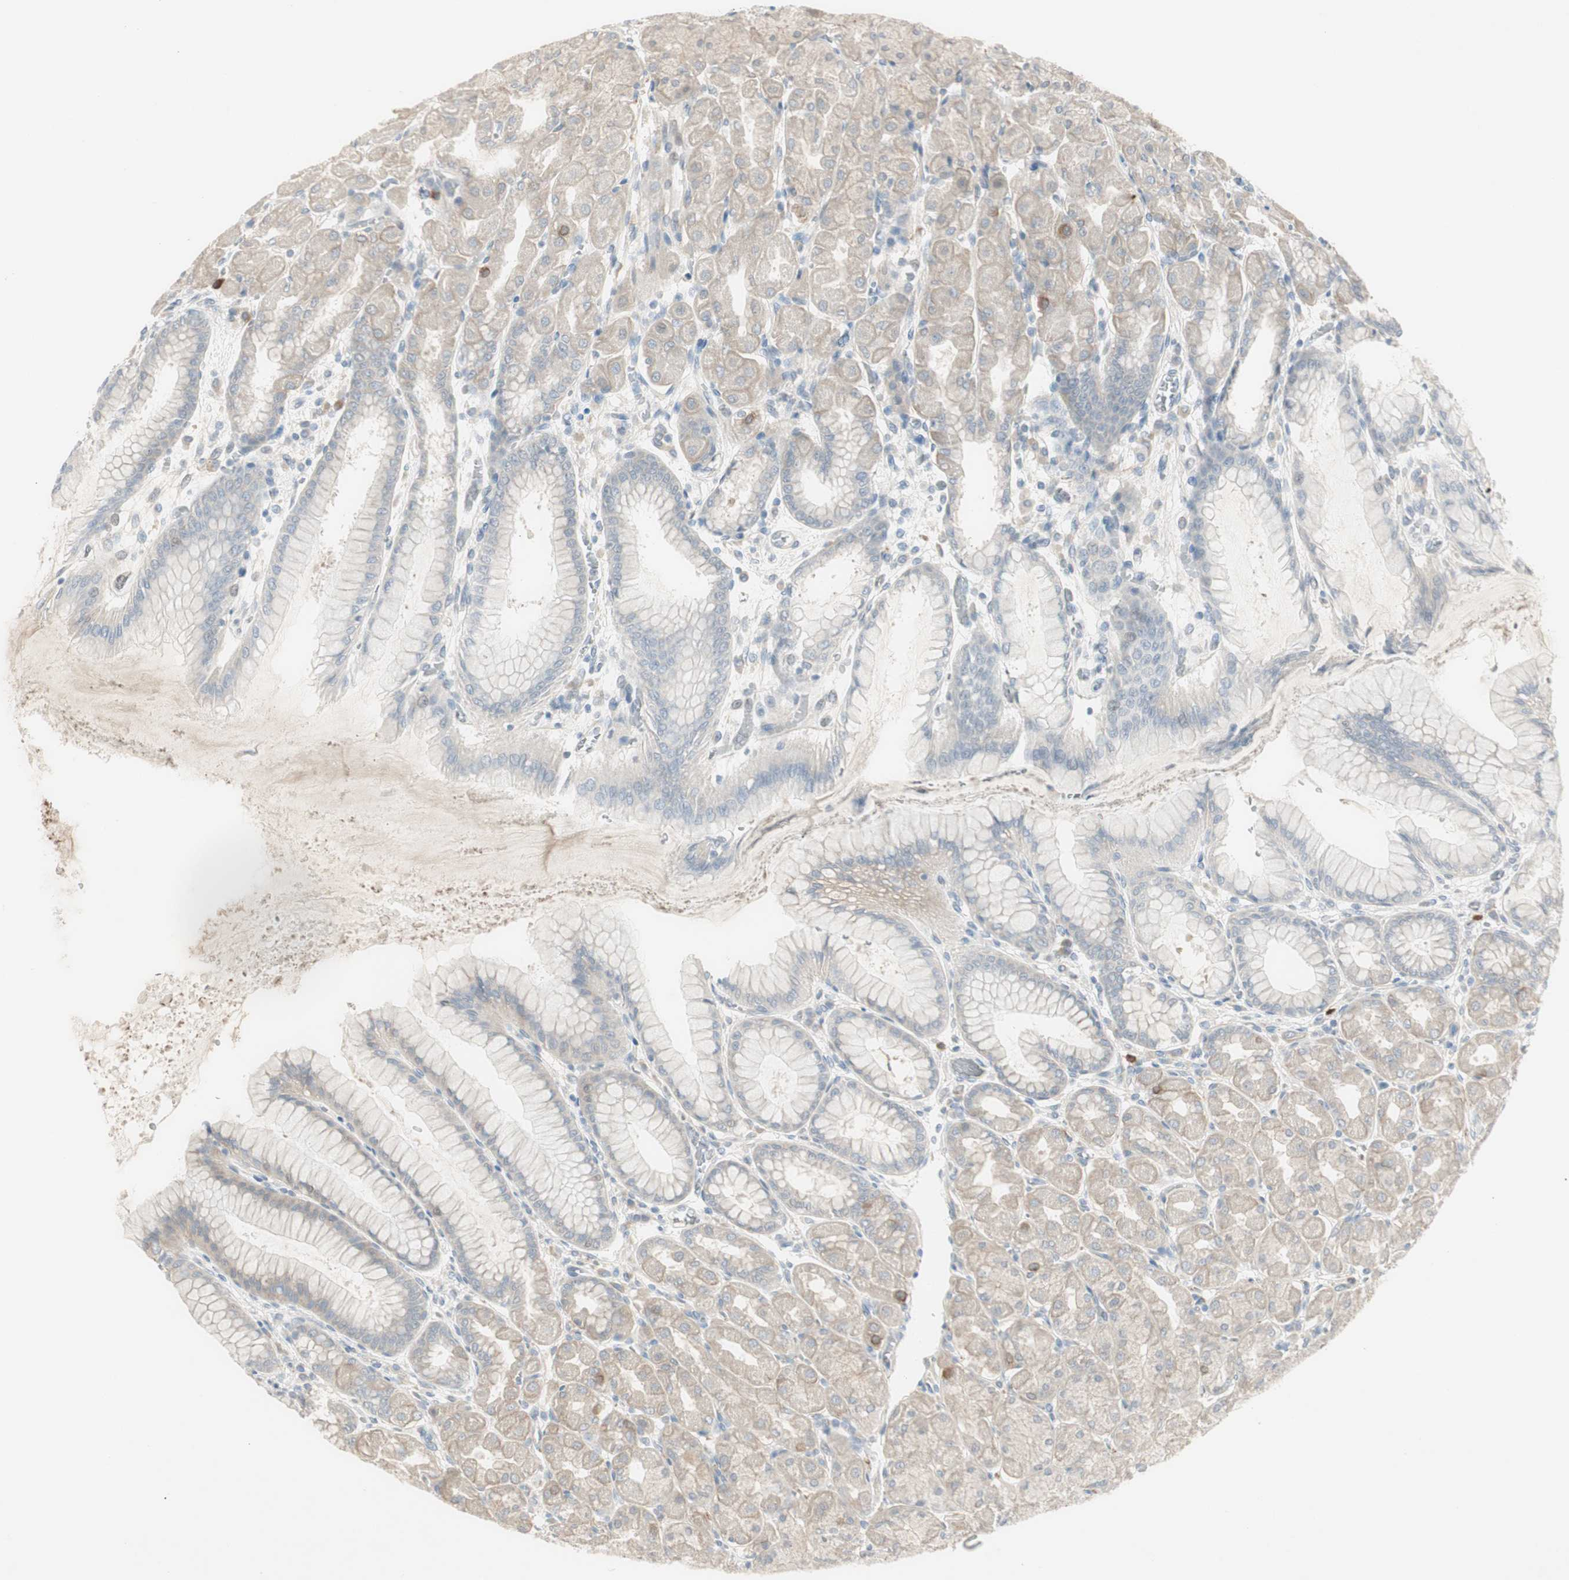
{"staining": {"intensity": "weak", "quantity": "25%-75%", "location": "cytoplasmic/membranous"}, "tissue": "stomach", "cell_type": "Glandular cells", "image_type": "normal", "snomed": [{"axis": "morphology", "description": "Normal tissue, NOS"}, {"axis": "topography", "description": "Stomach, upper"}], "caption": "Immunohistochemistry of benign human stomach exhibits low levels of weak cytoplasmic/membranous staining in approximately 25%-75% of glandular cells. Immunohistochemistry (ihc) stains the protein in brown and the nuclei are stained blue.", "gene": "MAPRE3", "patient": {"sex": "female", "age": 56}}